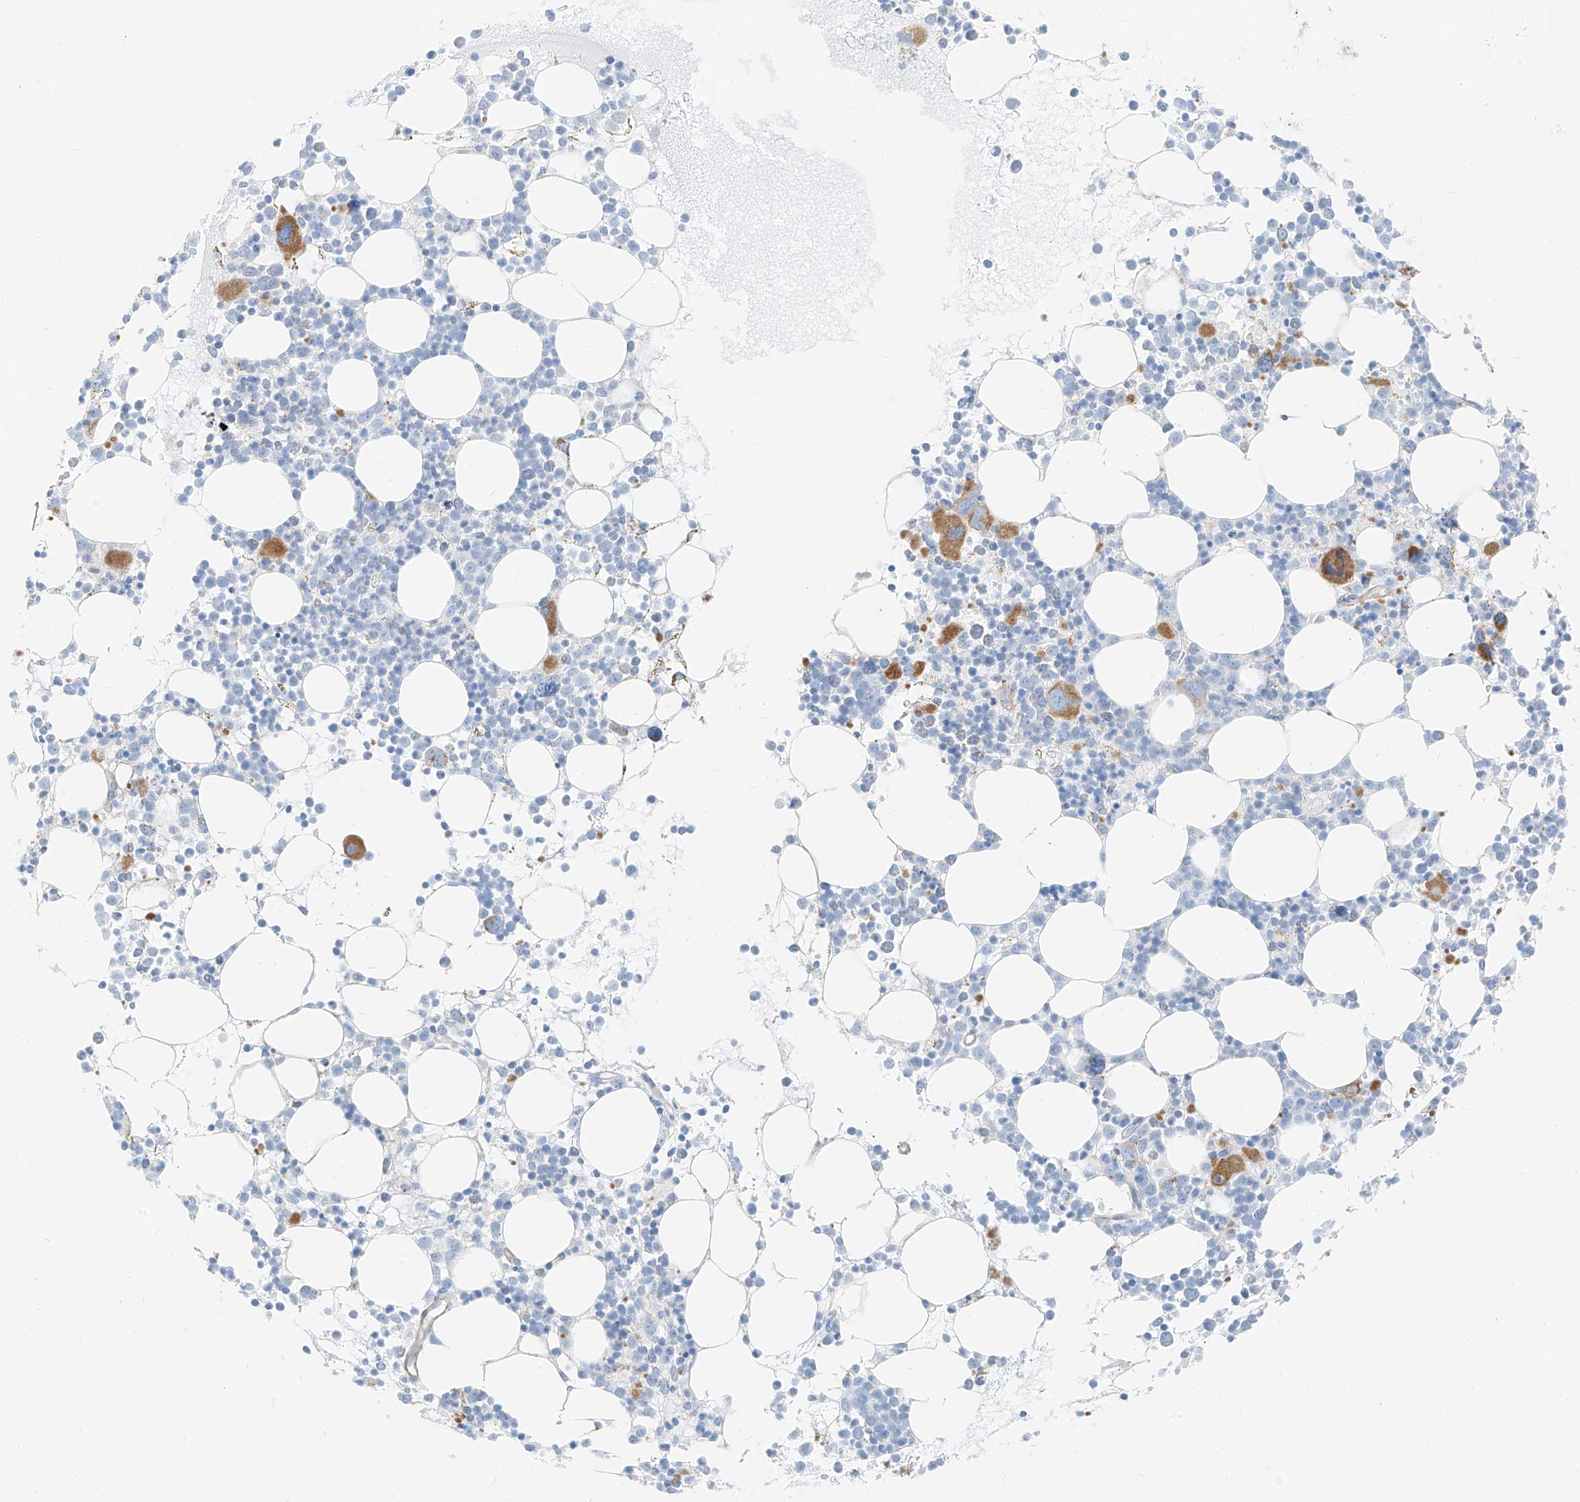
{"staining": {"intensity": "moderate", "quantity": "<25%", "location": "cytoplasmic/membranous"}, "tissue": "bone marrow", "cell_type": "Hematopoietic cells", "image_type": "normal", "snomed": [{"axis": "morphology", "description": "Normal tissue, NOS"}, {"axis": "topography", "description": "Bone marrow"}], "caption": "Bone marrow stained with IHC exhibits moderate cytoplasmic/membranous expression in approximately <25% of hematopoietic cells. The staining is performed using DAB (3,3'-diaminobenzidine) brown chromogen to label protein expression. The nuclei are counter-stained blue using hematoxylin.", "gene": "SMCP", "patient": {"sex": "female", "age": 62}}